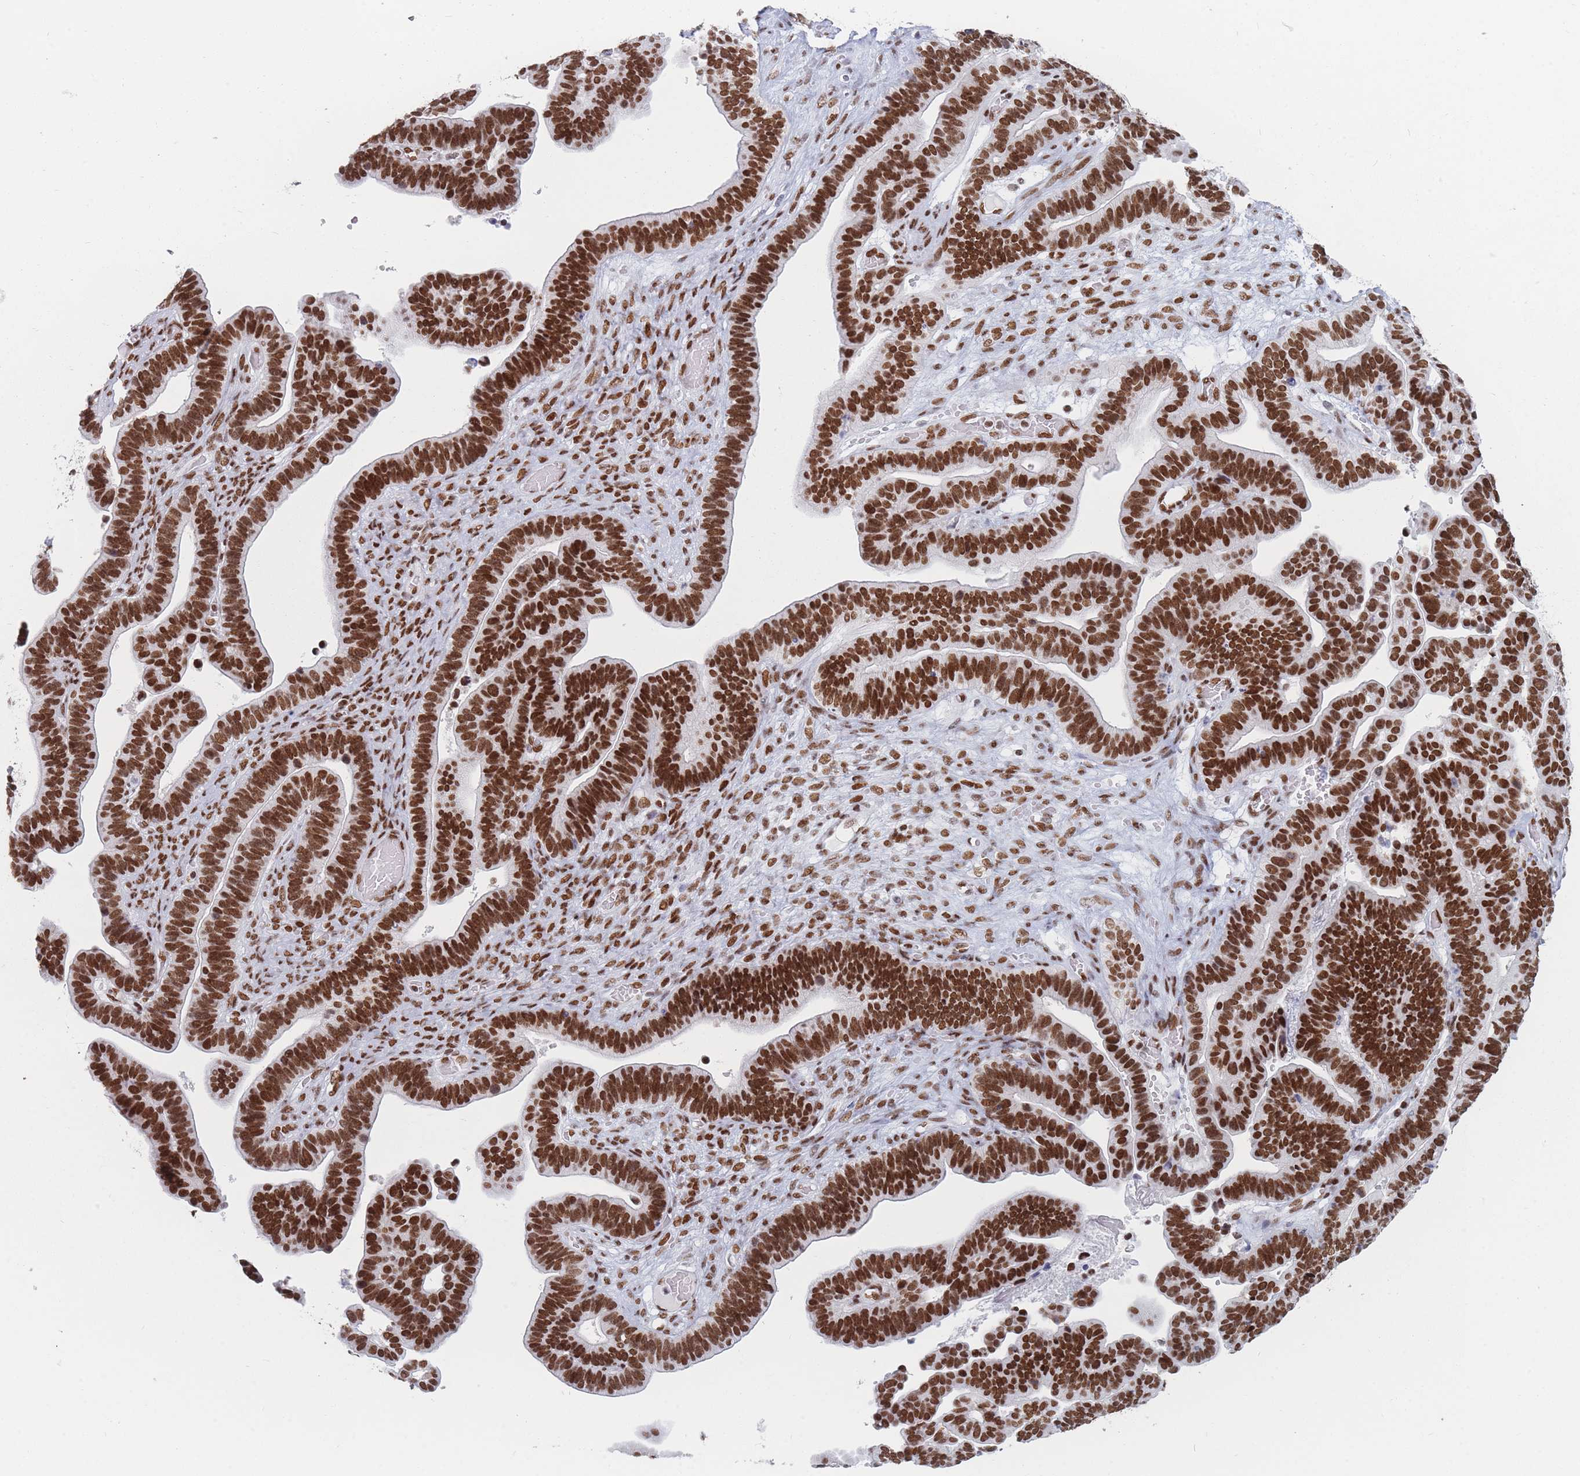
{"staining": {"intensity": "strong", "quantity": ">75%", "location": "nuclear"}, "tissue": "ovarian cancer", "cell_type": "Tumor cells", "image_type": "cancer", "snomed": [{"axis": "morphology", "description": "Cystadenocarcinoma, serous, NOS"}, {"axis": "topography", "description": "Ovary"}], "caption": "Tumor cells display strong nuclear staining in approximately >75% of cells in ovarian cancer (serous cystadenocarcinoma).", "gene": "SAFB2", "patient": {"sex": "female", "age": 56}}